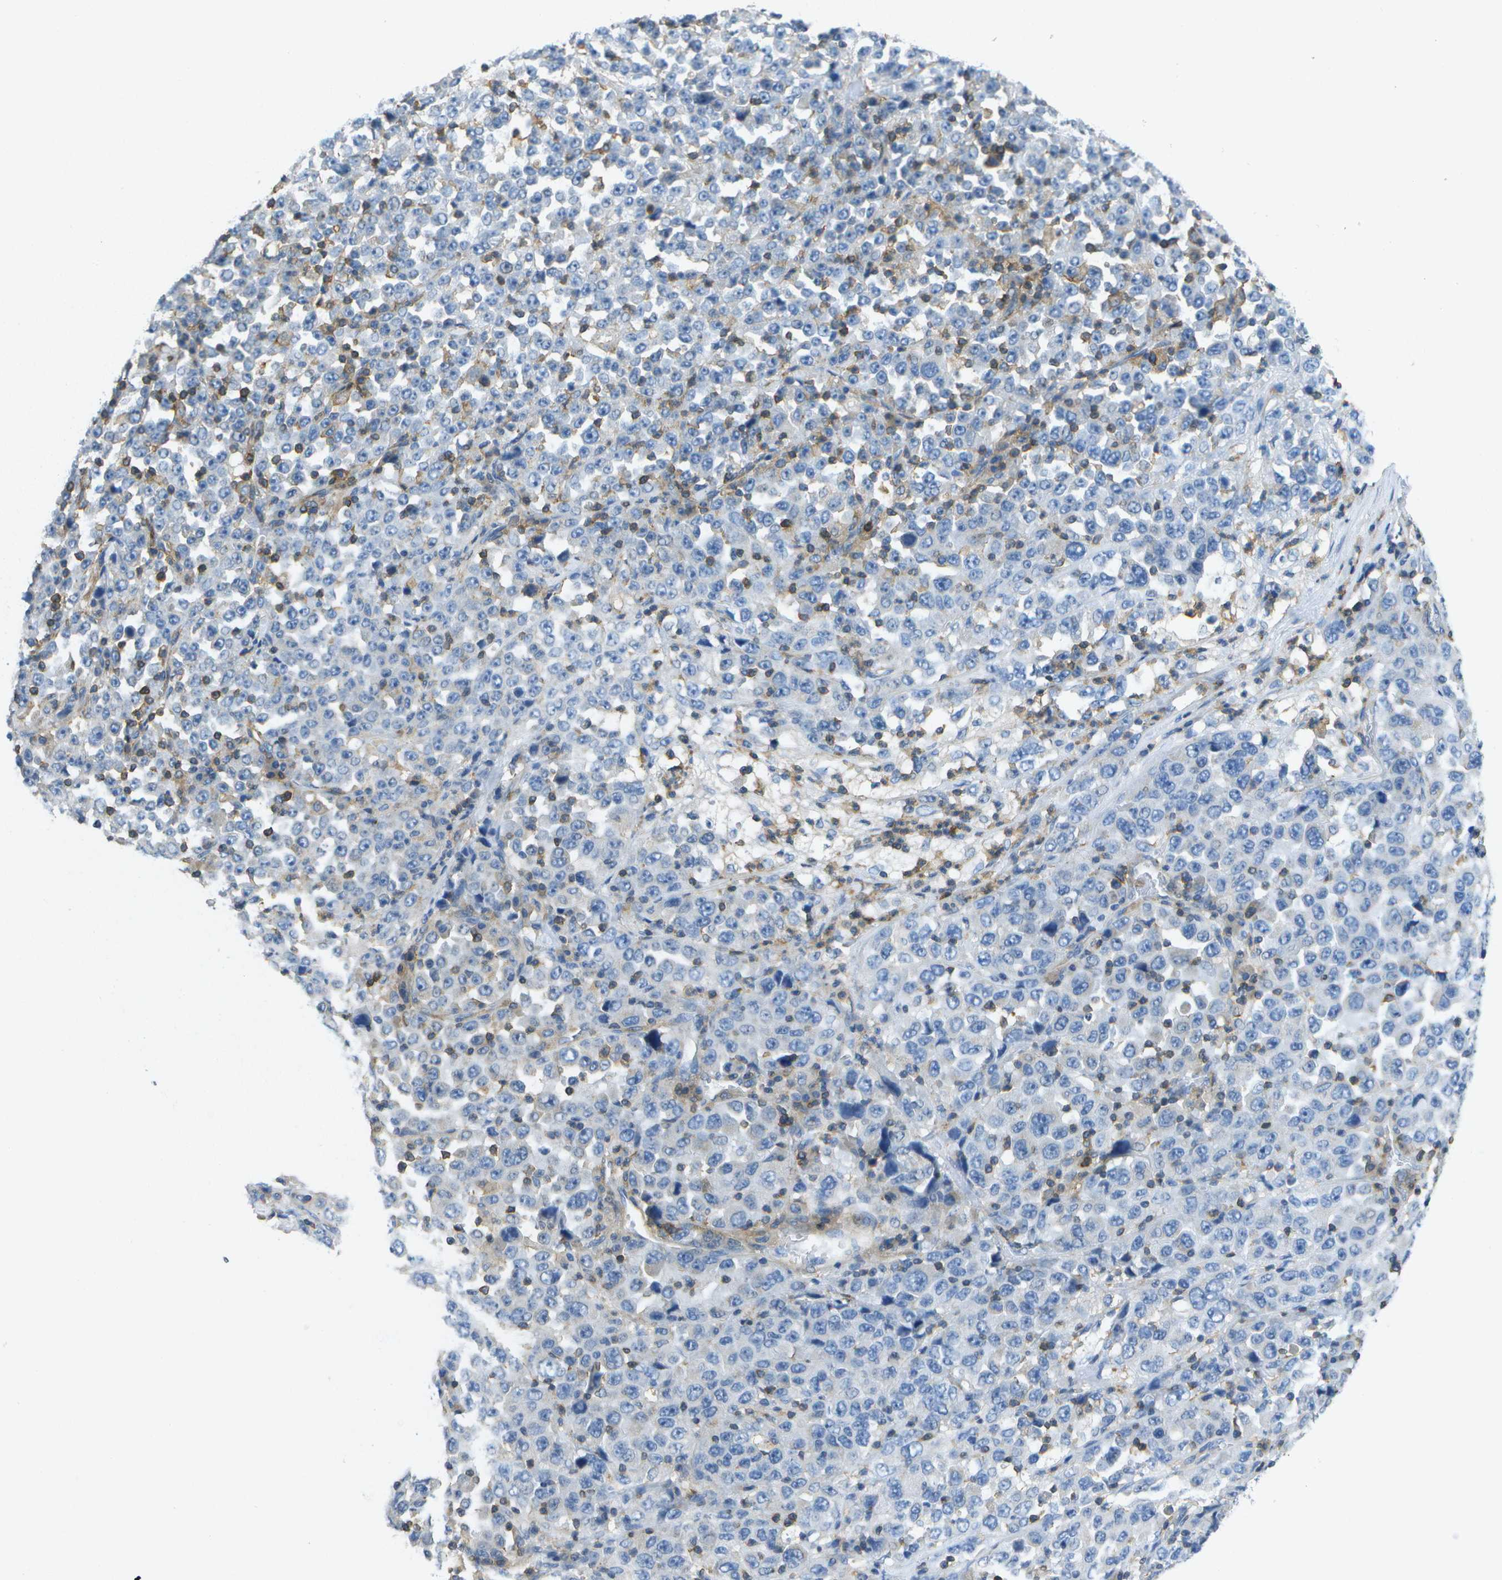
{"staining": {"intensity": "negative", "quantity": "none", "location": "none"}, "tissue": "stomach cancer", "cell_type": "Tumor cells", "image_type": "cancer", "snomed": [{"axis": "morphology", "description": "Normal tissue, NOS"}, {"axis": "morphology", "description": "Adenocarcinoma, NOS"}, {"axis": "topography", "description": "Stomach, upper"}, {"axis": "topography", "description": "Stomach"}], "caption": "Immunohistochemistry (IHC) histopathology image of neoplastic tissue: stomach adenocarcinoma stained with DAB reveals no significant protein positivity in tumor cells. (DAB (3,3'-diaminobenzidine) immunohistochemistry (IHC) with hematoxylin counter stain).", "gene": "RCSD1", "patient": {"sex": "male", "age": 59}}